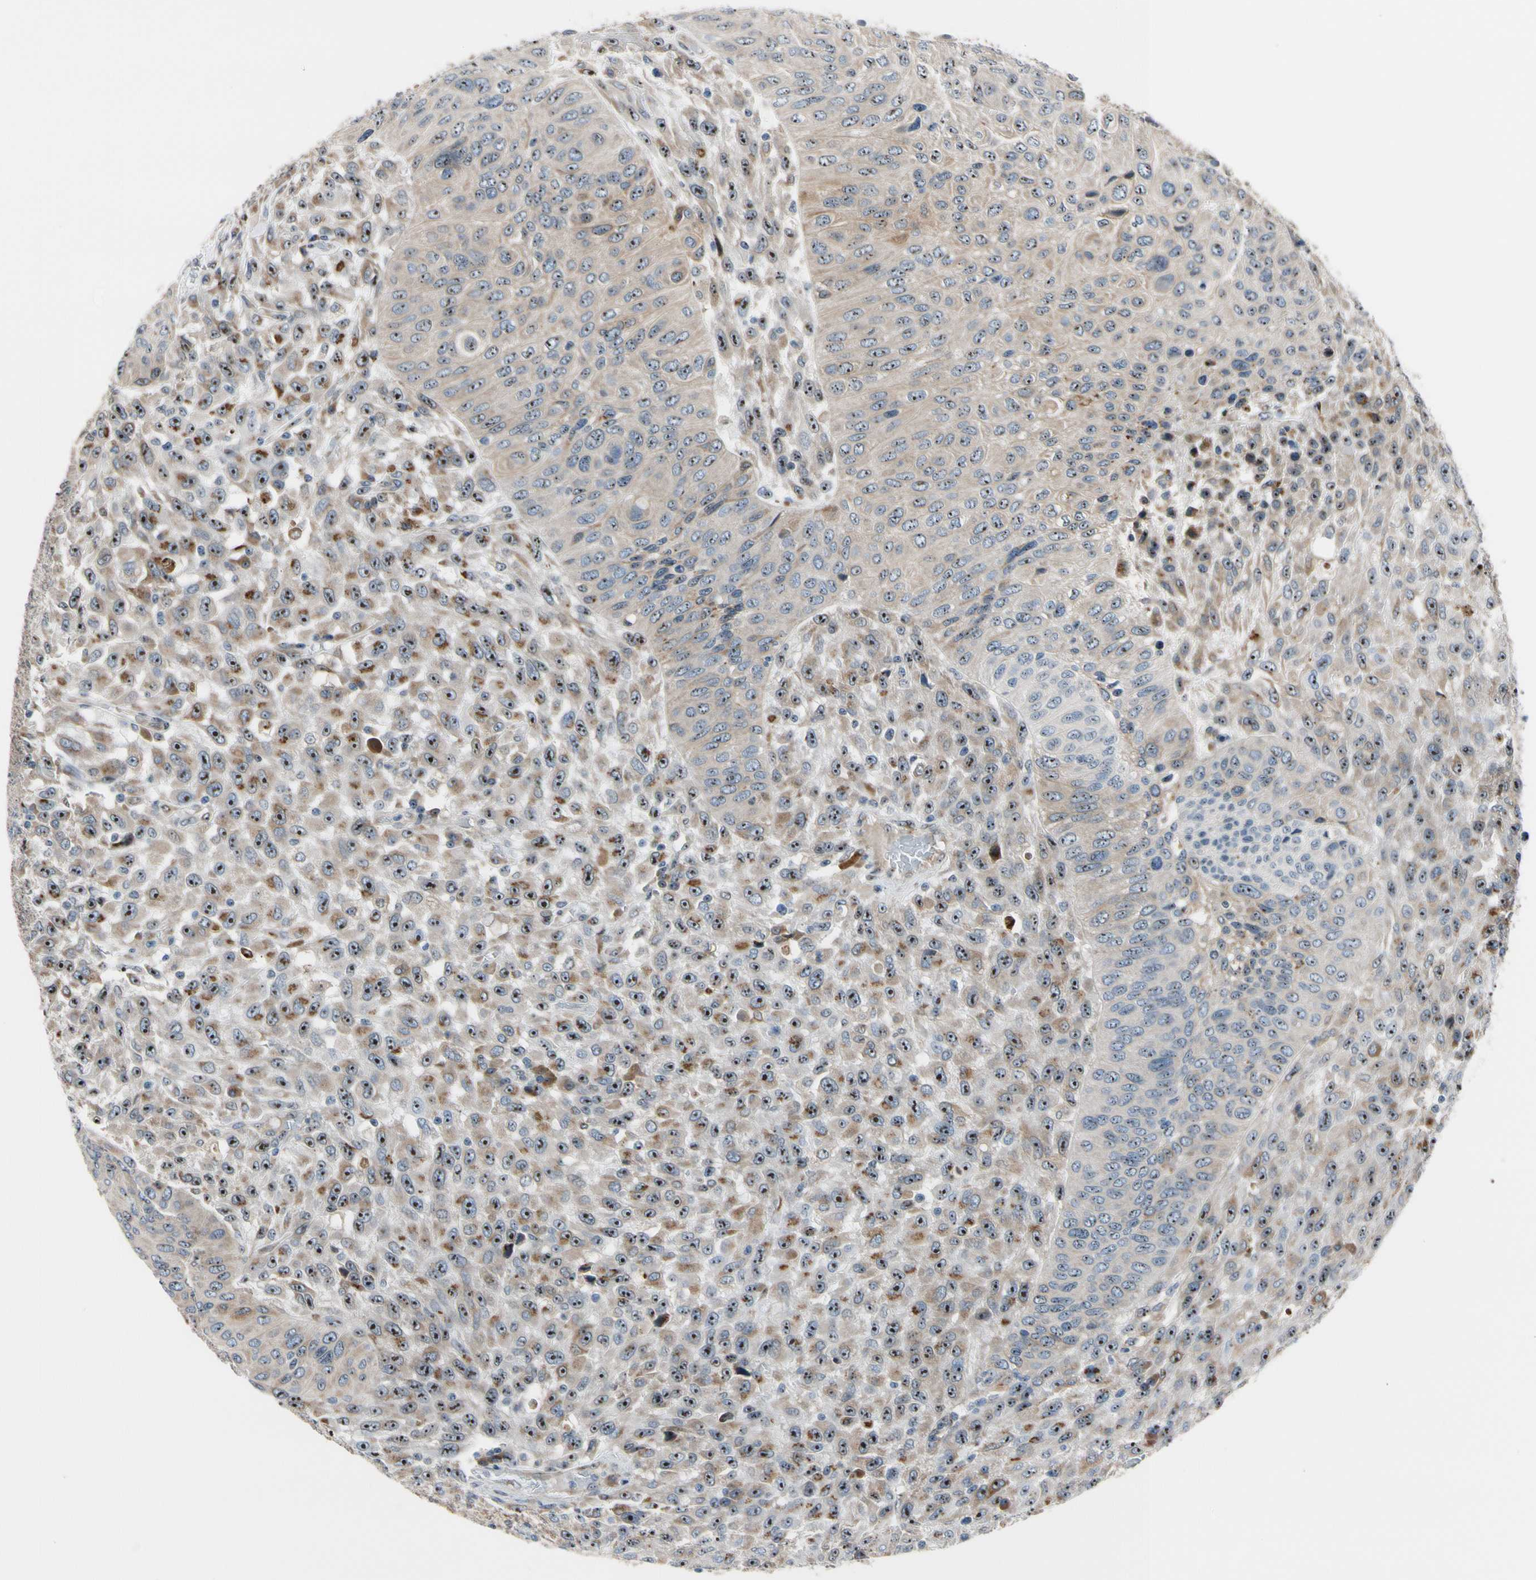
{"staining": {"intensity": "moderate", "quantity": ">75%", "location": "cytoplasmic/membranous"}, "tissue": "urothelial cancer", "cell_type": "Tumor cells", "image_type": "cancer", "snomed": [{"axis": "morphology", "description": "Urothelial carcinoma, High grade"}, {"axis": "topography", "description": "Urinary bladder"}], "caption": "Protein analysis of urothelial cancer tissue demonstrates moderate cytoplasmic/membranous staining in about >75% of tumor cells. Nuclei are stained in blue.", "gene": "TMED7", "patient": {"sex": "male", "age": 66}}